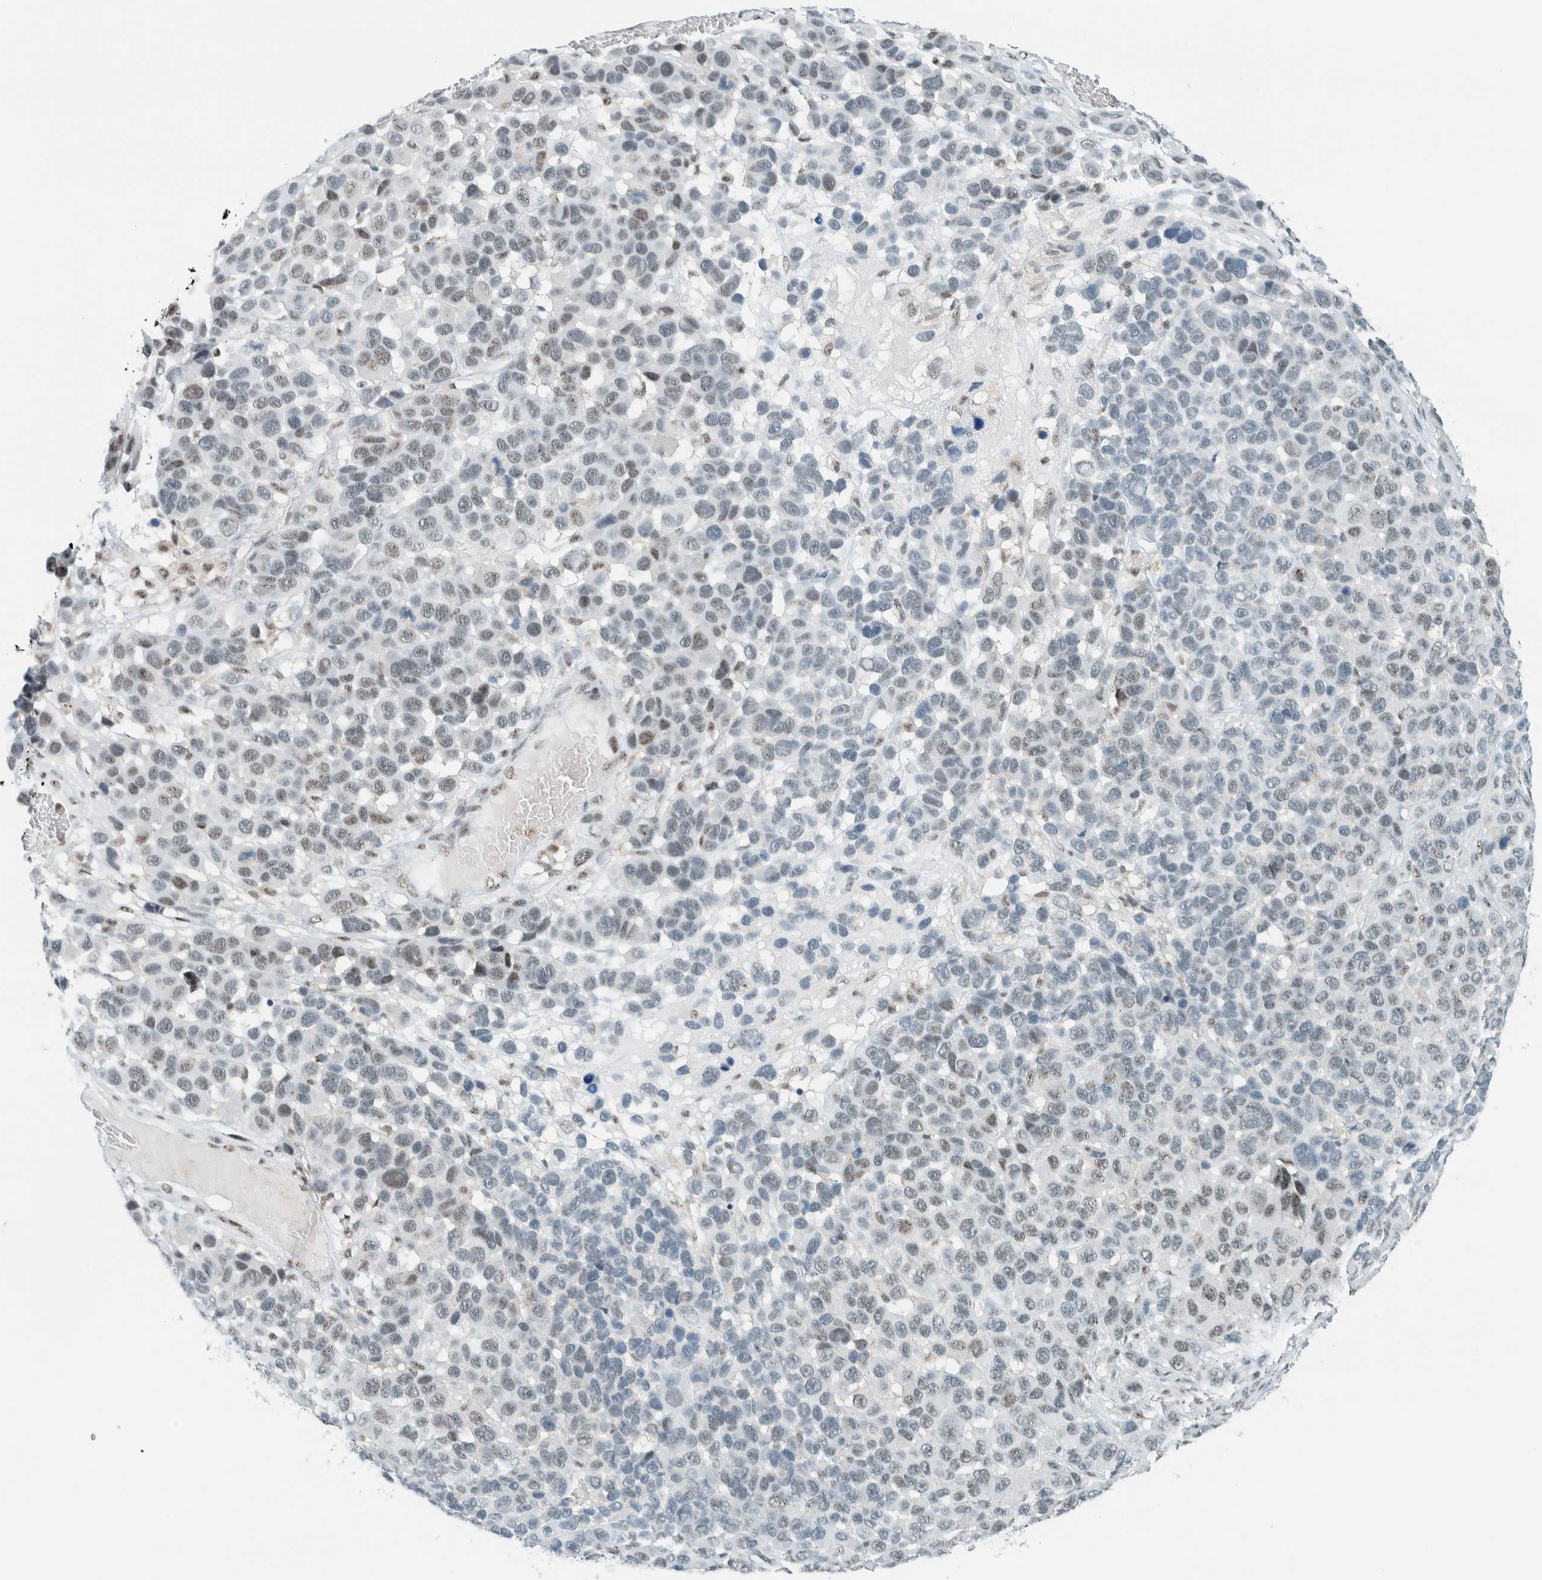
{"staining": {"intensity": "weak", "quantity": "<25%", "location": "nuclear"}, "tissue": "melanoma", "cell_type": "Tumor cells", "image_type": "cancer", "snomed": [{"axis": "morphology", "description": "Malignant melanoma, NOS"}, {"axis": "topography", "description": "Skin"}], "caption": "A histopathology image of malignant melanoma stained for a protein displays no brown staining in tumor cells. (Brightfield microscopy of DAB (3,3'-diaminobenzidine) immunohistochemistry (IHC) at high magnification).", "gene": "CYSRT1", "patient": {"sex": "male", "age": 53}}